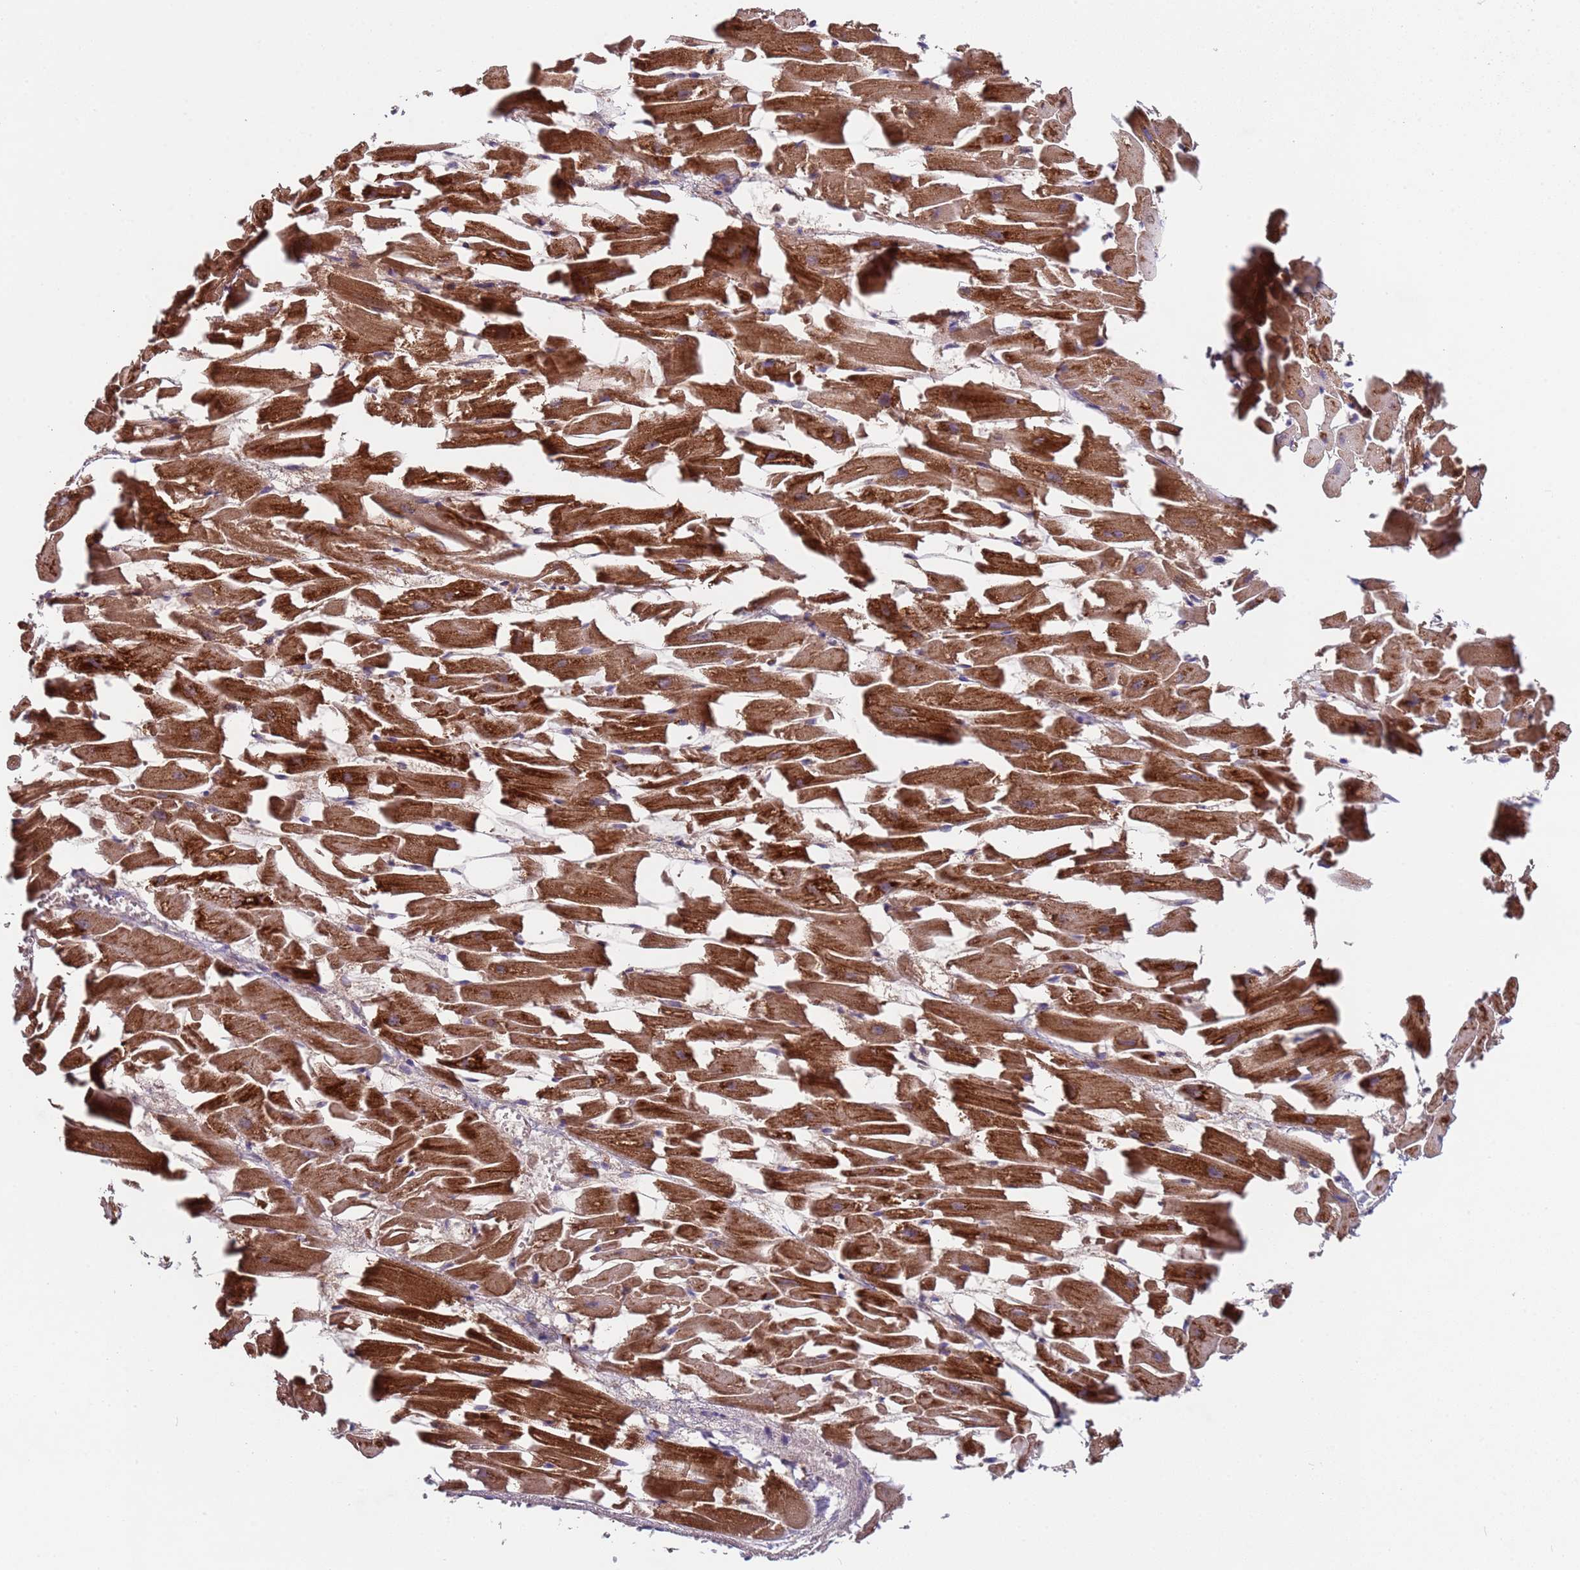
{"staining": {"intensity": "strong", "quantity": ">75%", "location": "cytoplasmic/membranous"}, "tissue": "heart muscle", "cell_type": "Cardiomyocytes", "image_type": "normal", "snomed": [{"axis": "morphology", "description": "Normal tissue, NOS"}, {"axis": "topography", "description": "Heart"}], "caption": "The image demonstrates immunohistochemical staining of benign heart muscle. There is strong cytoplasmic/membranous expression is present in approximately >75% of cardiomyocytes. Using DAB (brown) and hematoxylin (blue) stains, captured at high magnification using brightfield microscopy.", "gene": "ACAD8", "patient": {"sex": "female", "age": 64}}